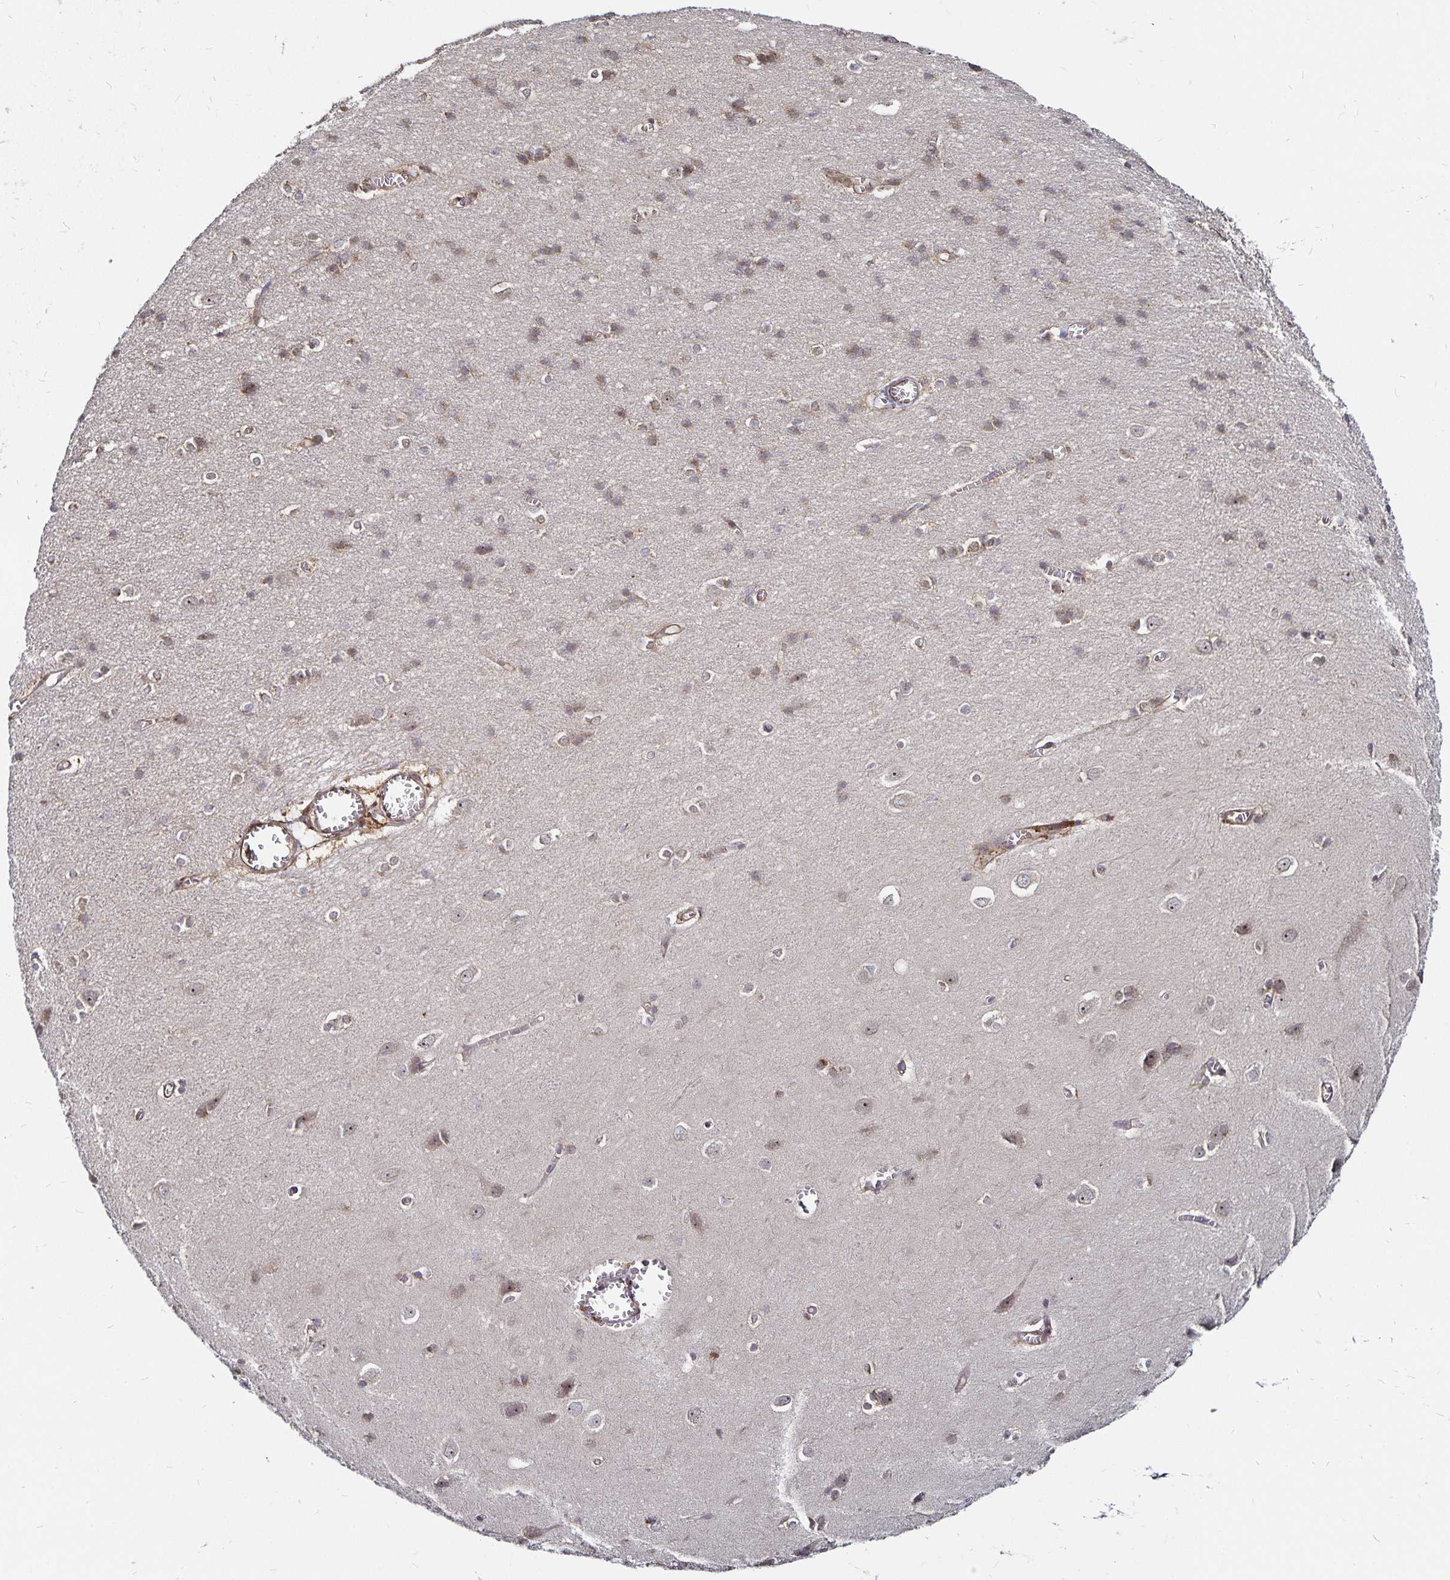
{"staining": {"intensity": "moderate", "quantity": "25%-75%", "location": "nuclear"}, "tissue": "cerebral cortex", "cell_type": "Endothelial cells", "image_type": "normal", "snomed": [{"axis": "morphology", "description": "Normal tissue, NOS"}, {"axis": "topography", "description": "Cerebral cortex"}], "caption": "IHC of unremarkable human cerebral cortex shows medium levels of moderate nuclear positivity in about 25%-75% of endothelial cells. The protein of interest is stained brown, and the nuclei are stained in blue (DAB (3,3'-diaminobenzidine) IHC with brightfield microscopy, high magnification).", "gene": "CYP27A1", "patient": {"sex": "male", "age": 37}}